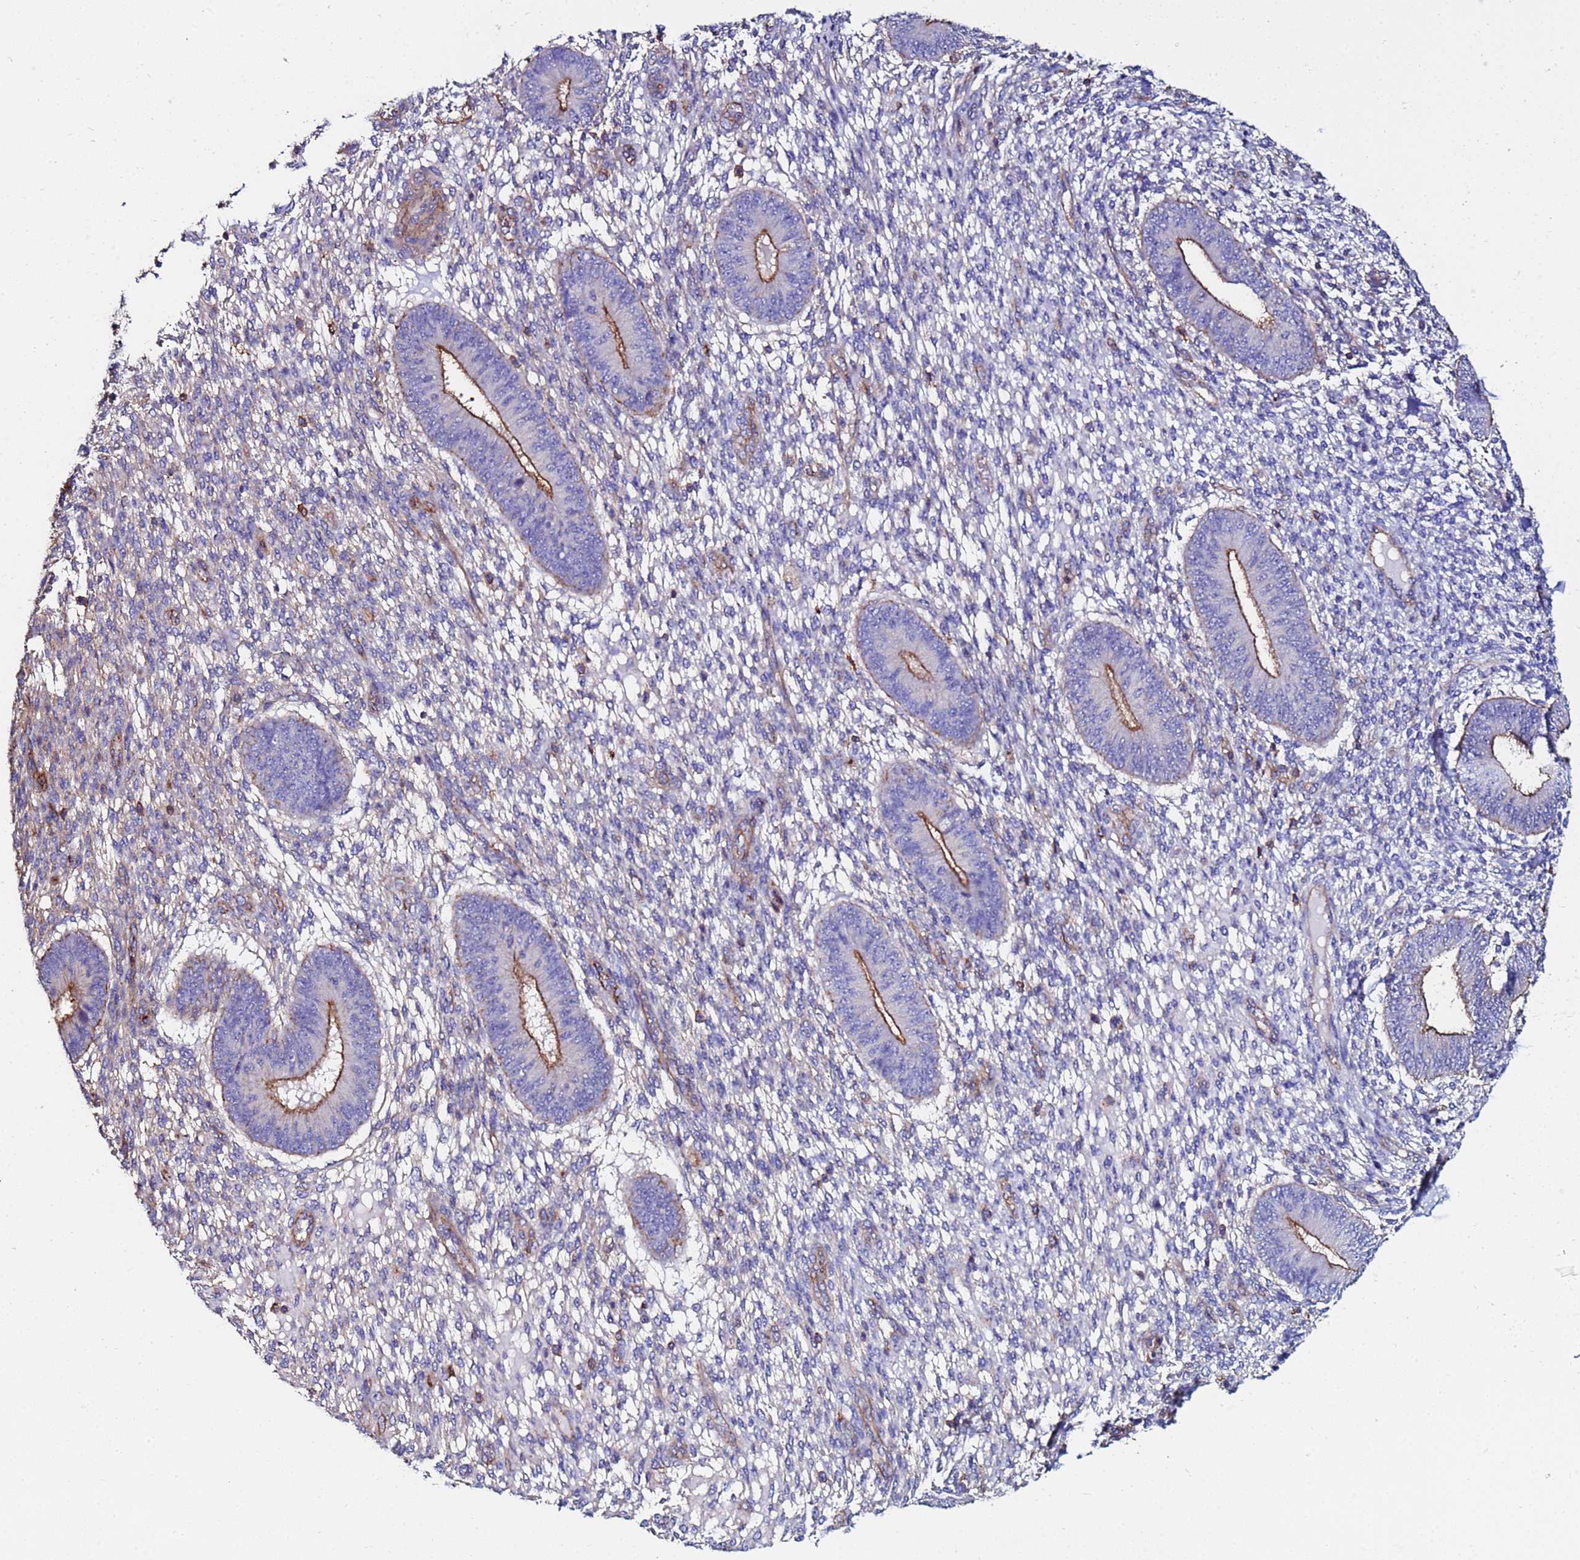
{"staining": {"intensity": "moderate", "quantity": "<25%", "location": "cytoplasmic/membranous"}, "tissue": "endometrium", "cell_type": "Cells in endometrial stroma", "image_type": "normal", "snomed": [{"axis": "morphology", "description": "Normal tissue, NOS"}, {"axis": "topography", "description": "Endometrium"}], "caption": "IHC photomicrograph of benign endometrium: endometrium stained using IHC reveals low levels of moderate protein expression localized specifically in the cytoplasmic/membranous of cells in endometrial stroma, appearing as a cytoplasmic/membranous brown color.", "gene": "POTEE", "patient": {"sex": "female", "age": 49}}